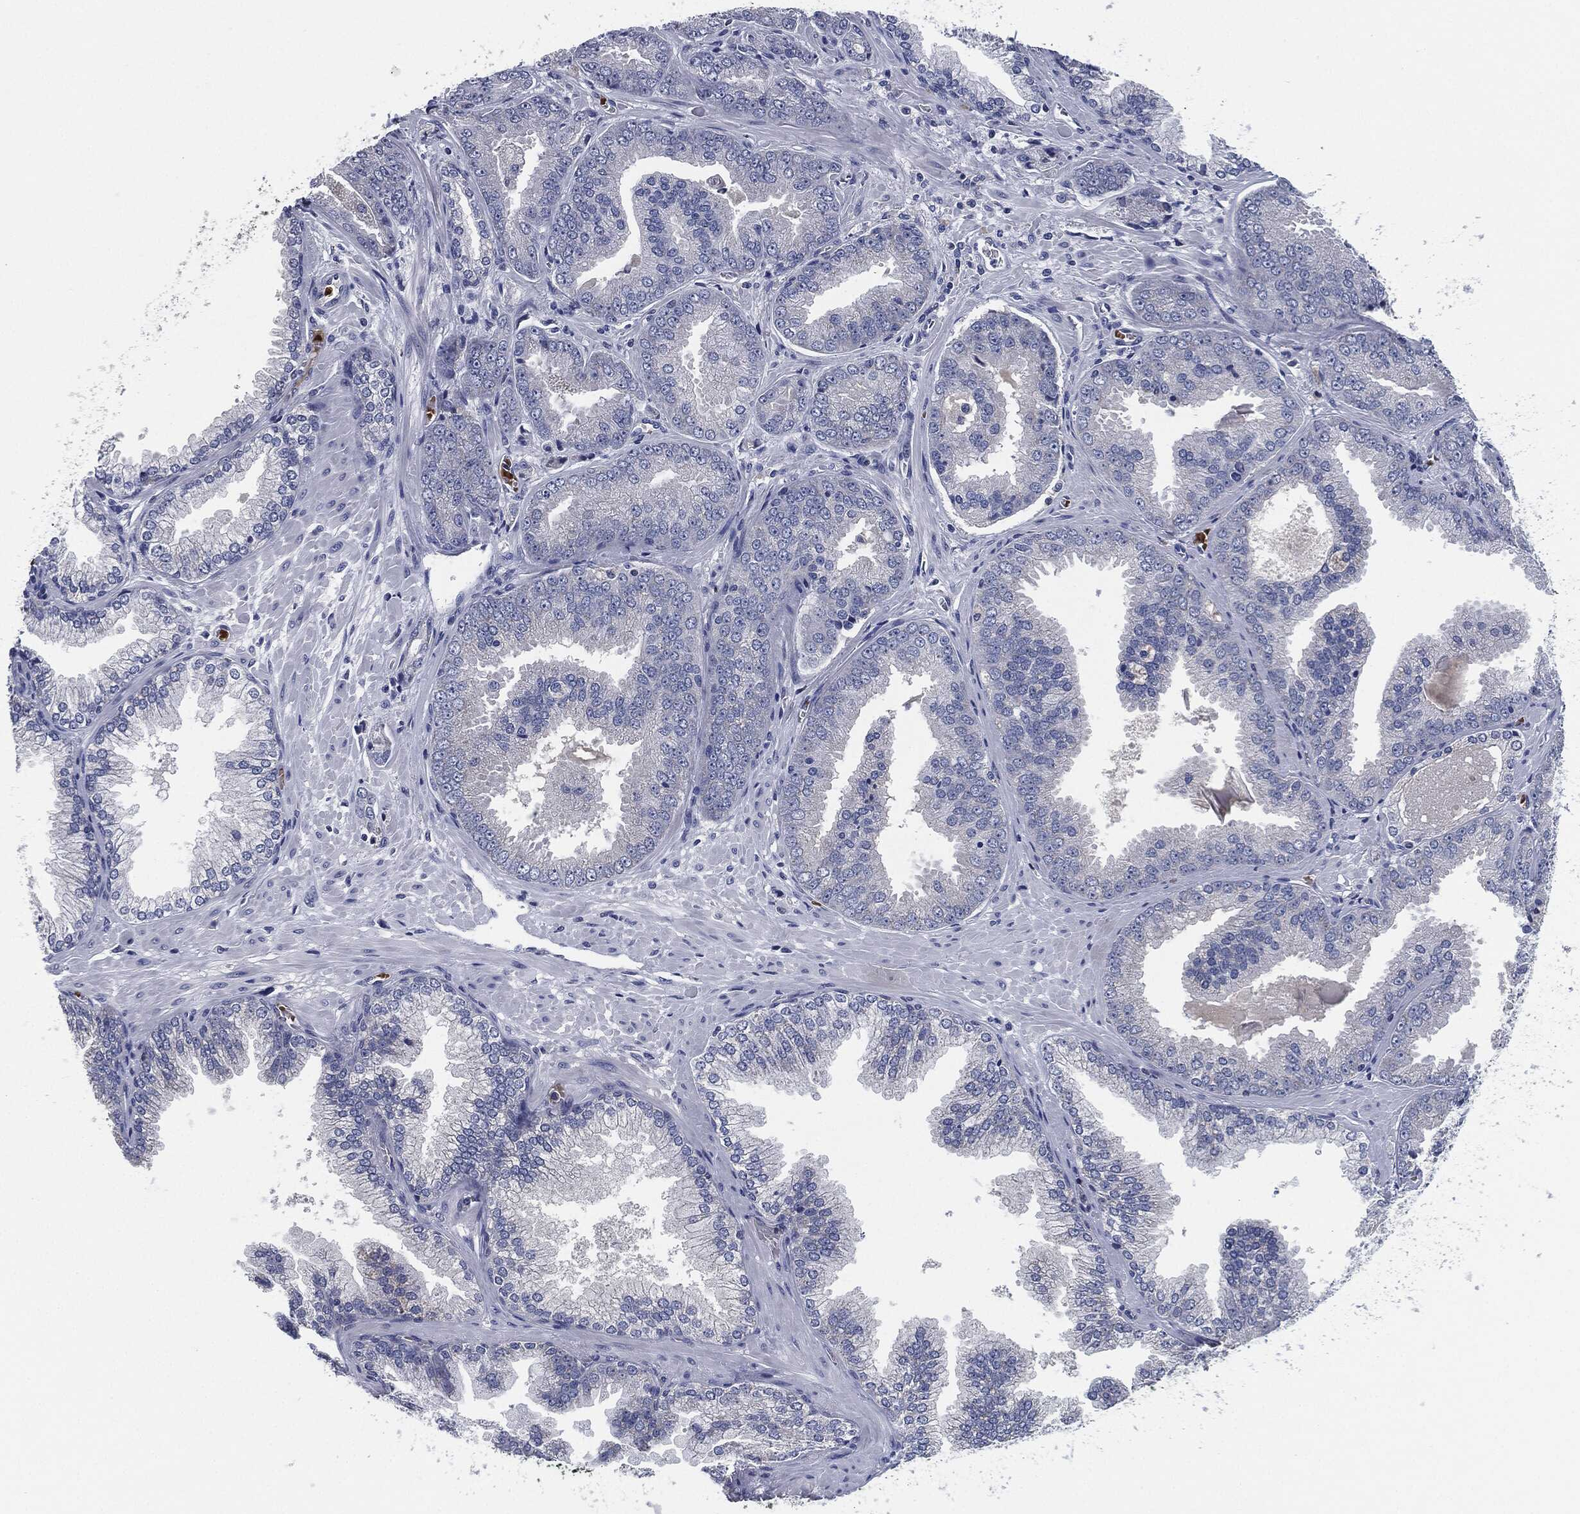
{"staining": {"intensity": "negative", "quantity": "none", "location": "none"}, "tissue": "prostate cancer", "cell_type": "Tumor cells", "image_type": "cancer", "snomed": [{"axis": "morphology", "description": "Adenocarcinoma, Low grade"}, {"axis": "topography", "description": "Prostate"}], "caption": "Tumor cells show no significant protein expression in prostate low-grade adenocarcinoma.", "gene": "SIGLEC9", "patient": {"sex": "male", "age": 72}}